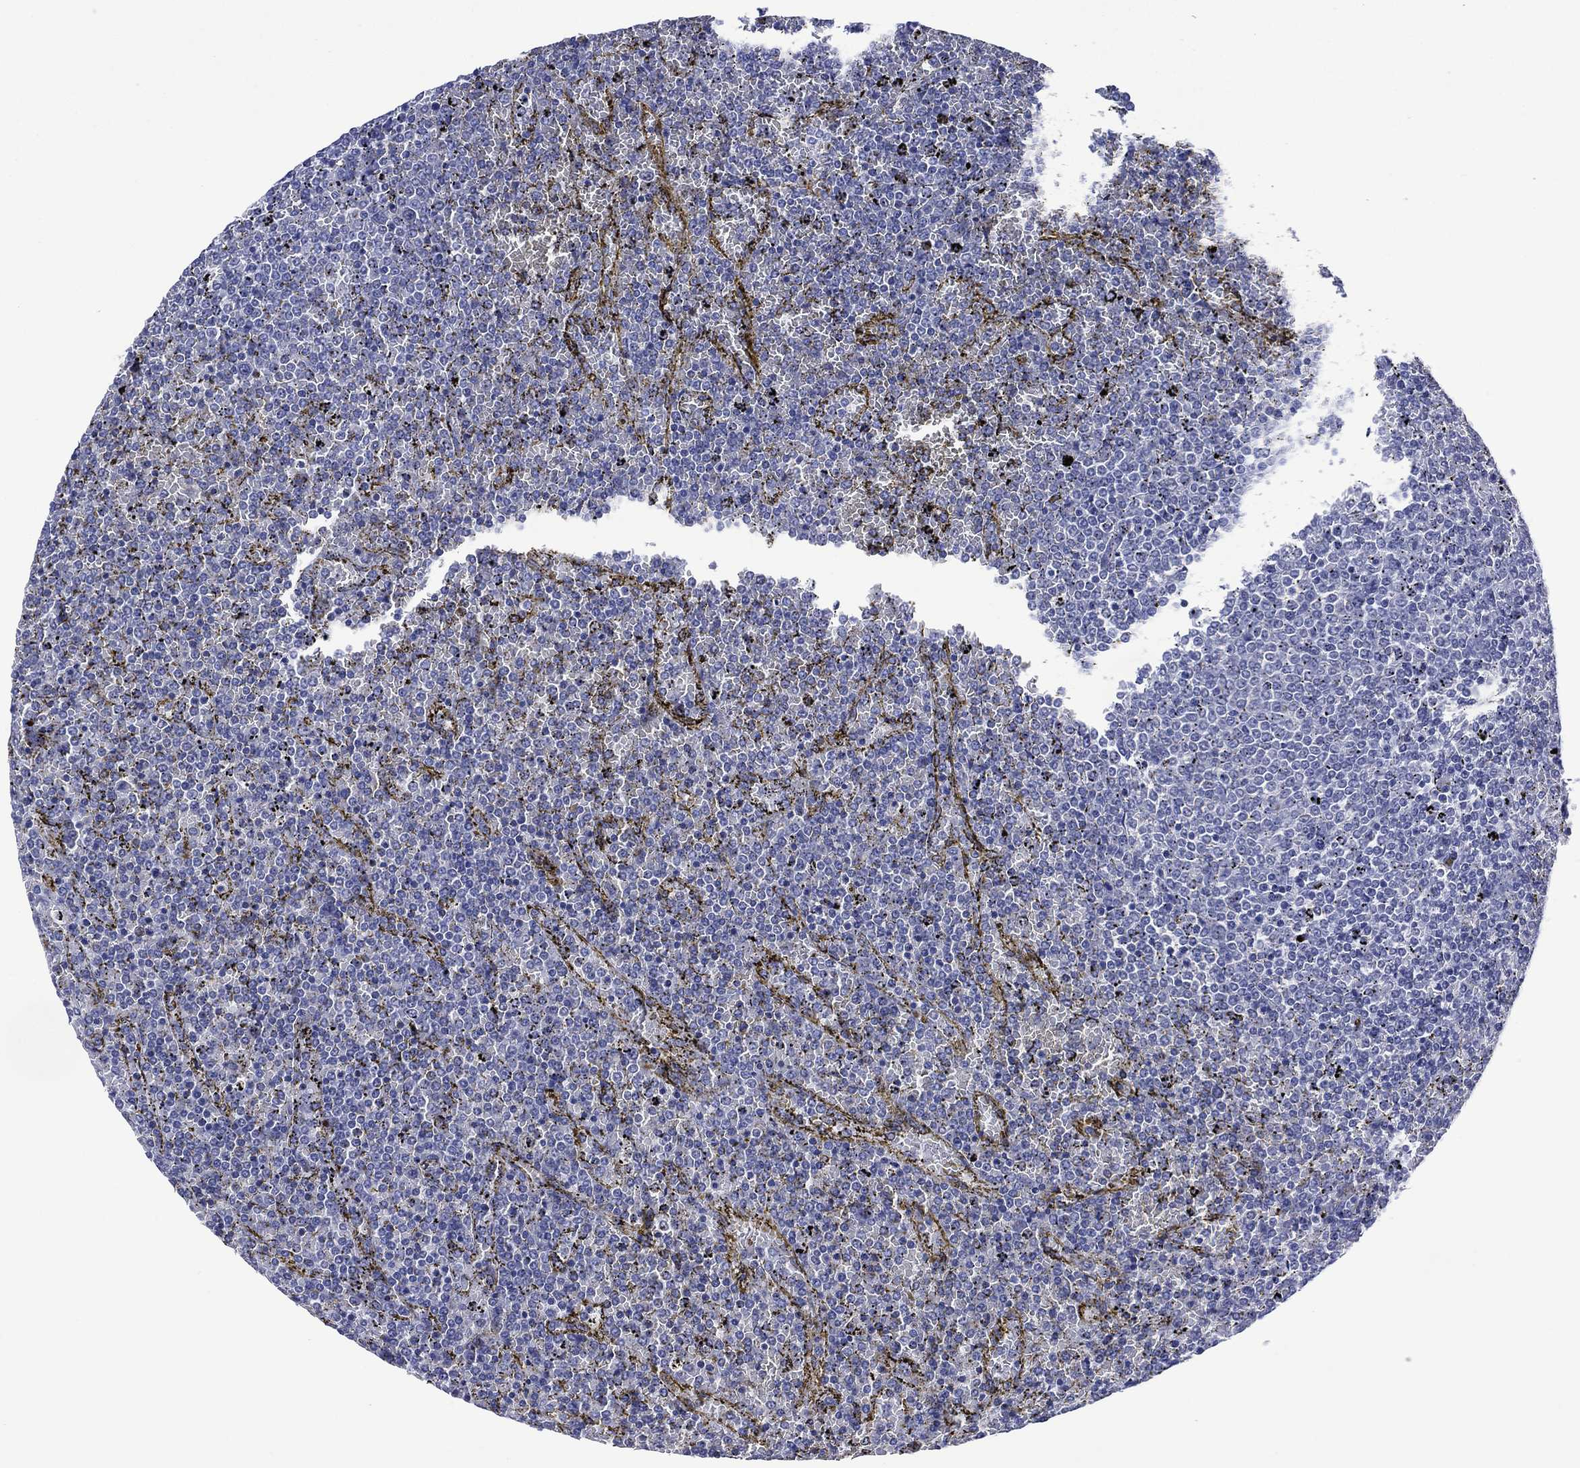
{"staining": {"intensity": "negative", "quantity": "none", "location": "none"}, "tissue": "lymphoma", "cell_type": "Tumor cells", "image_type": "cancer", "snomed": [{"axis": "morphology", "description": "Malignant lymphoma, non-Hodgkin's type, Low grade"}, {"axis": "topography", "description": "Spleen"}], "caption": "Tumor cells are negative for brown protein staining in lymphoma.", "gene": "ASB10", "patient": {"sex": "female", "age": 77}}